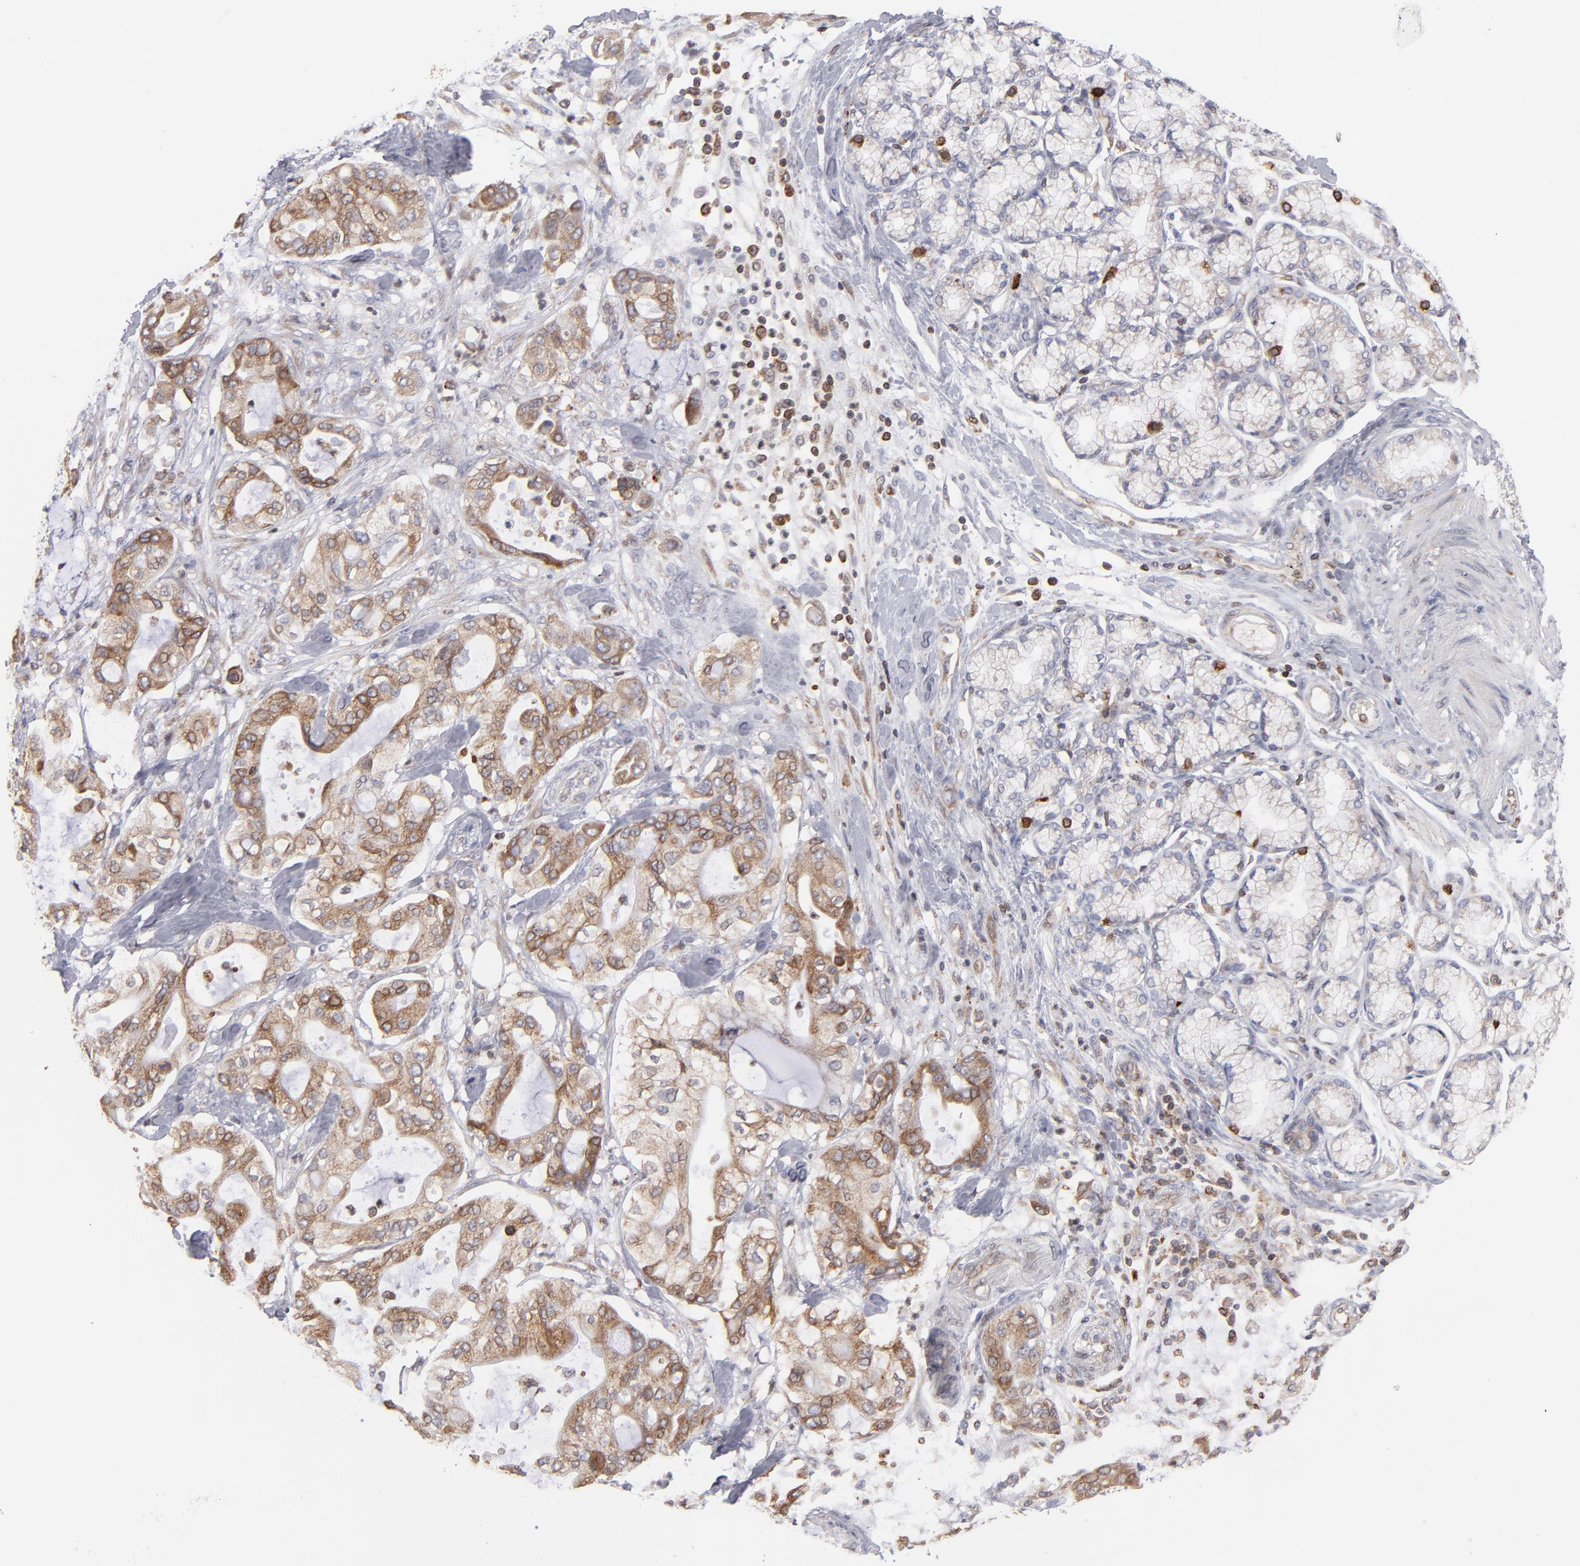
{"staining": {"intensity": "moderate", "quantity": ">75%", "location": "cytoplasmic/membranous"}, "tissue": "pancreatic cancer", "cell_type": "Tumor cells", "image_type": "cancer", "snomed": [{"axis": "morphology", "description": "Adenocarcinoma, NOS"}, {"axis": "morphology", "description": "Adenocarcinoma, metastatic, NOS"}, {"axis": "topography", "description": "Lymph node"}, {"axis": "topography", "description": "Pancreas"}, {"axis": "topography", "description": "Duodenum"}], "caption": "The histopathology image demonstrates a brown stain indicating the presence of a protein in the cytoplasmic/membranous of tumor cells in pancreatic adenocarcinoma. (IHC, brightfield microscopy, high magnification).", "gene": "TMX1", "patient": {"sex": "female", "age": 64}}